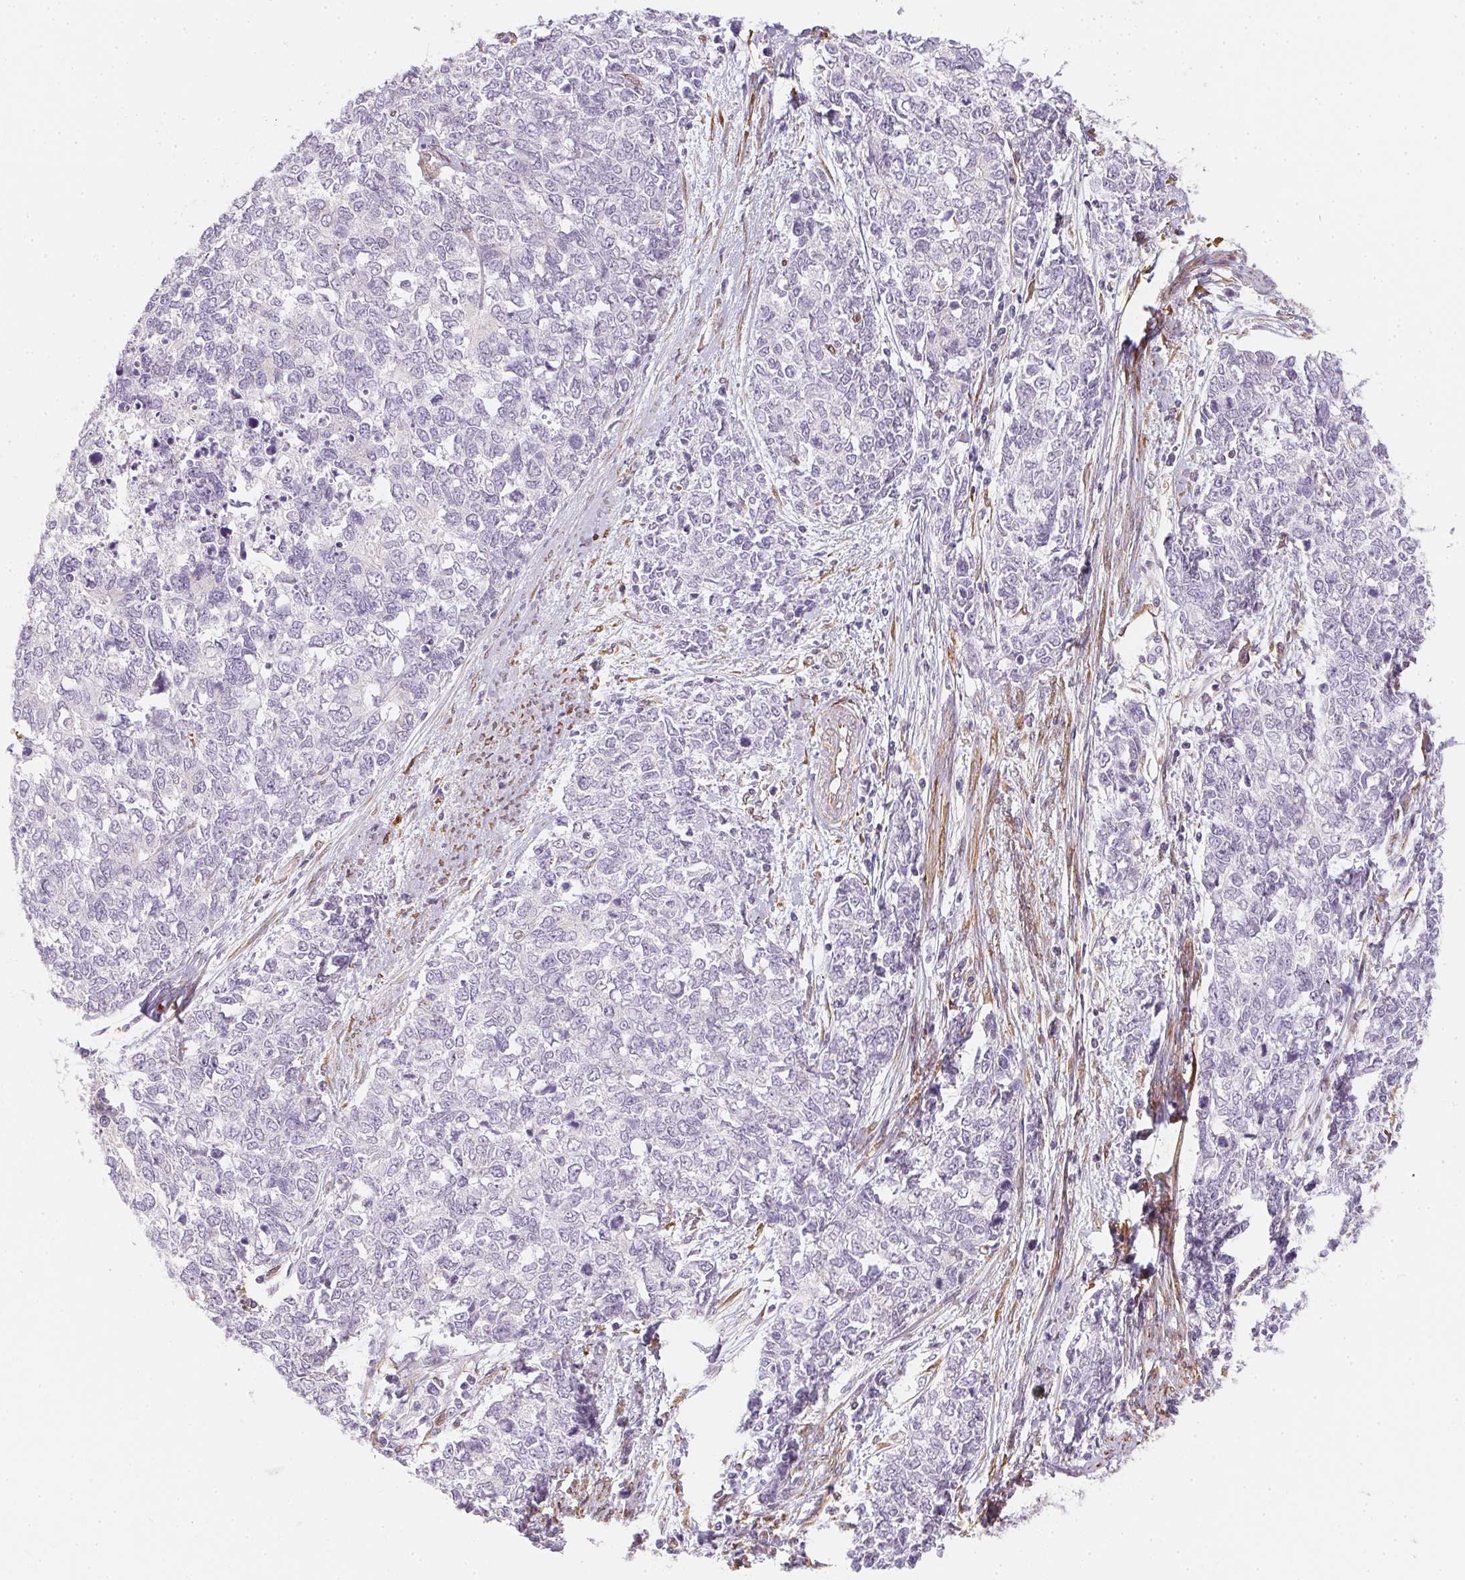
{"staining": {"intensity": "negative", "quantity": "none", "location": "none"}, "tissue": "cervical cancer", "cell_type": "Tumor cells", "image_type": "cancer", "snomed": [{"axis": "morphology", "description": "Adenocarcinoma, NOS"}, {"axis": "topography", "description": "Cervix"}], "caption": "High magnification brightfield microscopy of adenocarcinoma (cervical) stained with DAB (3,3'-diaminobenzidine) (brown) and counterstained with hematoxylin (blue): tumor cells show no significant expression. (DAB (3,3'-diaminobenzidine) immunohistochemistry (IHC), high magnification).", "gene": "RSBN1", "patient": {"sex": "female", "age": 63}}